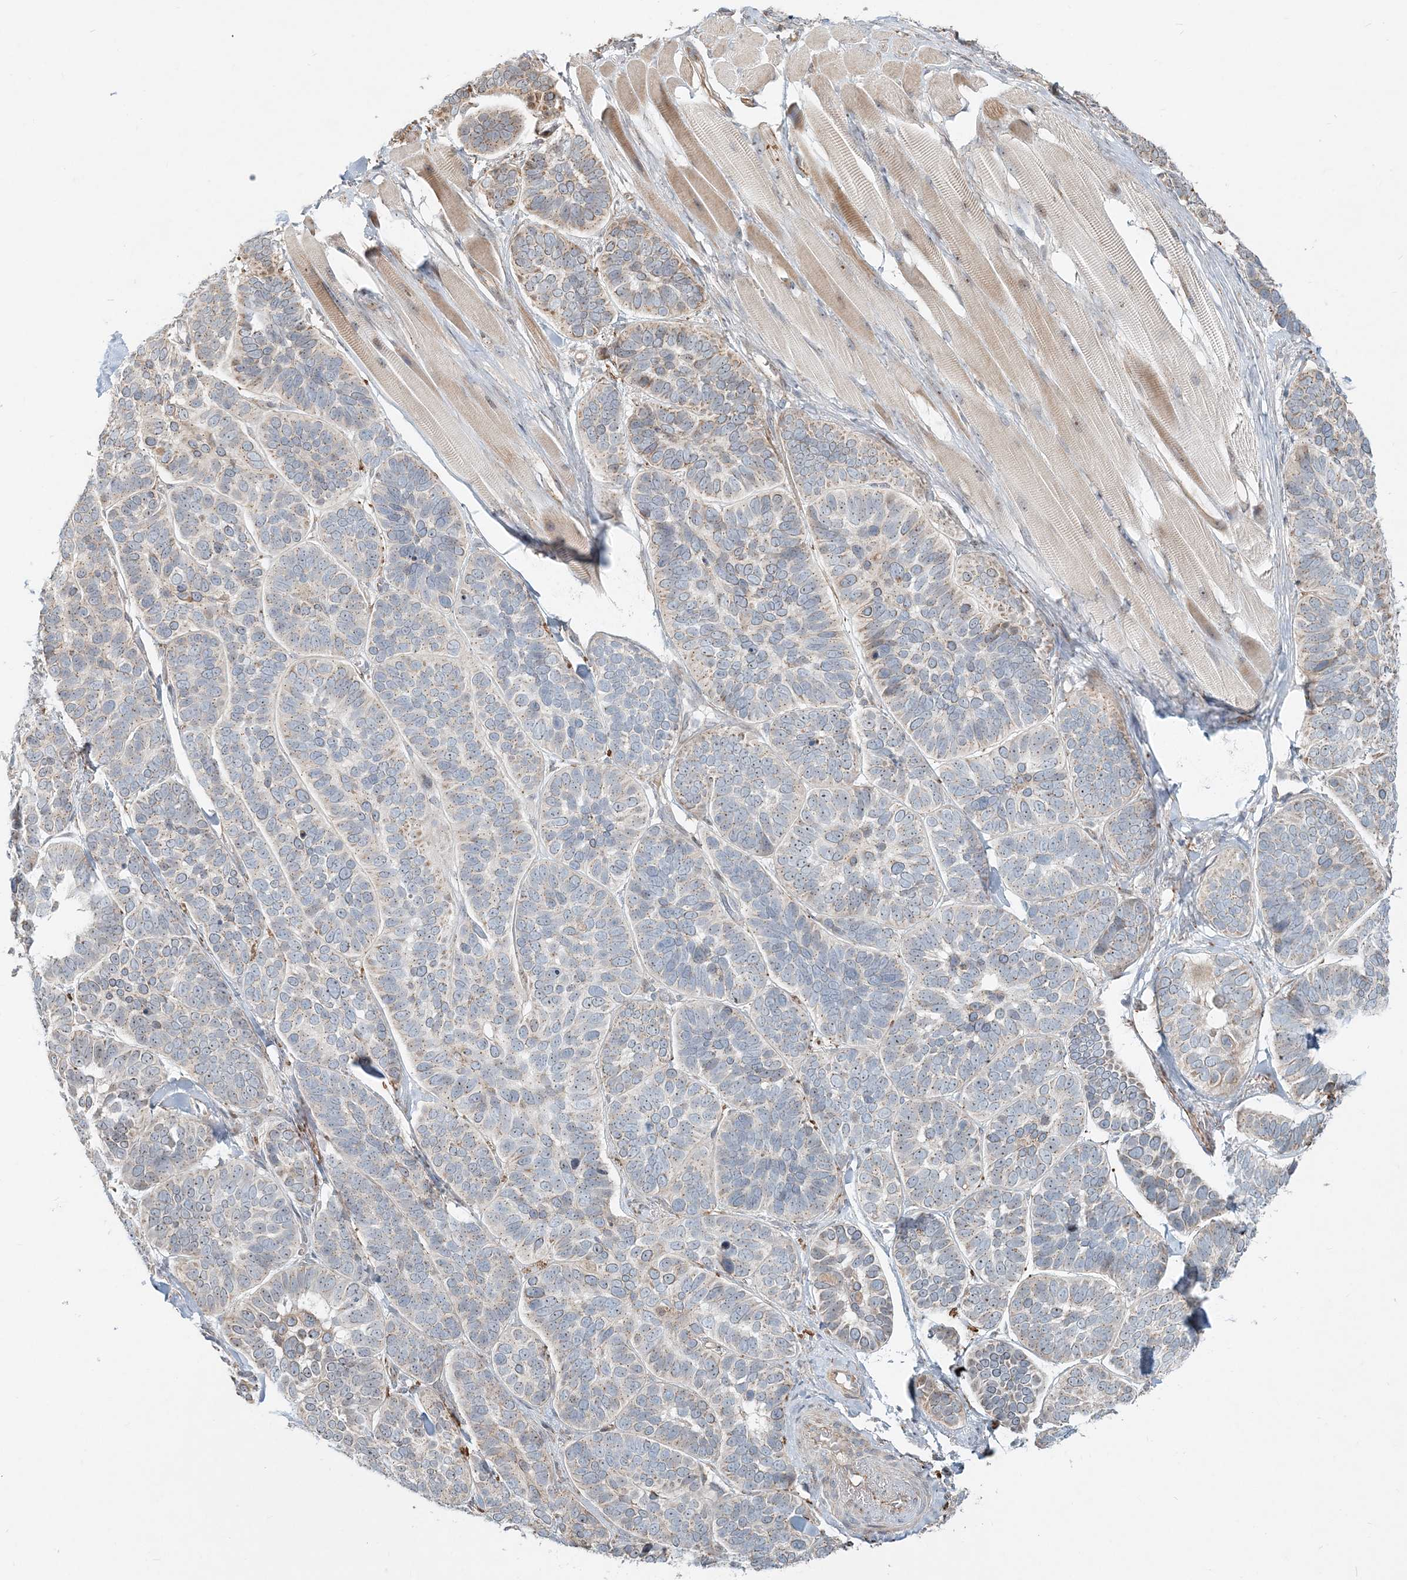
{"staining": {"intensity": "weak", "quantity": "<25%", "location": "cytoplasmic/membranous"}, "tissue": "skin cancer", "cell_type": "Tumor cells", "image_type": "cancer", "snomed": [{"axis": "morphology", "description": "Basal cell carcinoma"}, {"axis": "topography", "description": "Skin"}], "caption": "High power microscopy image of an IHC image of basal cell carcinoma (skin), revealing no significant staining in tumor cells.", "gene": "CXXC5", "patient": {"sex": "male", "age": 62}}